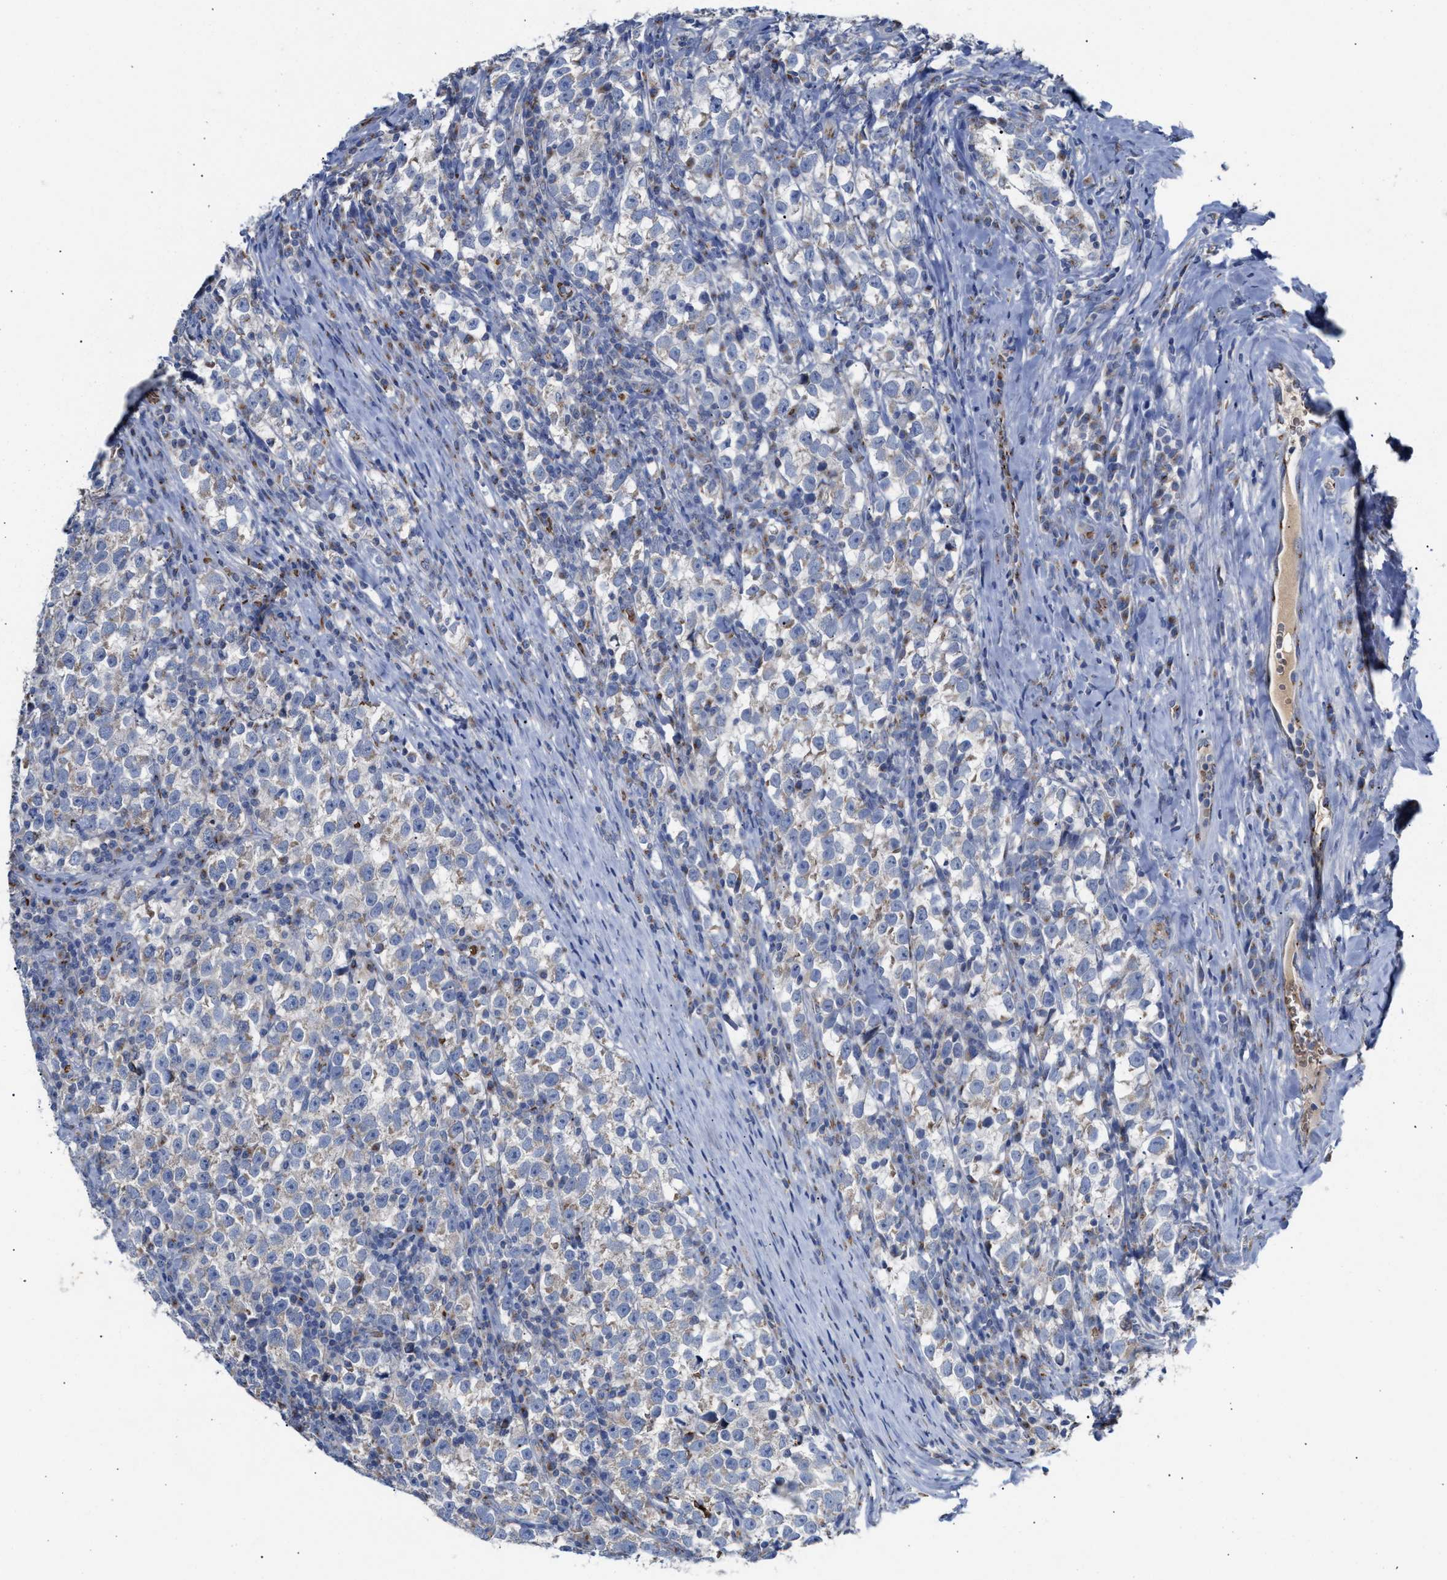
{"staining": {"intensity": "weak", "quantity": "25%-75%", "location": "cytoplasmic/membranous"}, "tissue": "testis cancer", "cell_type": "Tumor cells", "image_type": "cancer", "snomed": [{"axis": "morphology", "description": "Normal tissue, NOS"}, {"axis": "morphology", "description": "Seminoma, NOS"}, {"axis": "topography", "description": "Testis"}], "caption": "Immunohistochemical staining of testis cancer exhibits weak cytoplasmic/membranous protein expression in approximately 25%-75% of tumor cells.", "gene": "CCL2", "patient": {"sex": "male", "age": 43}}